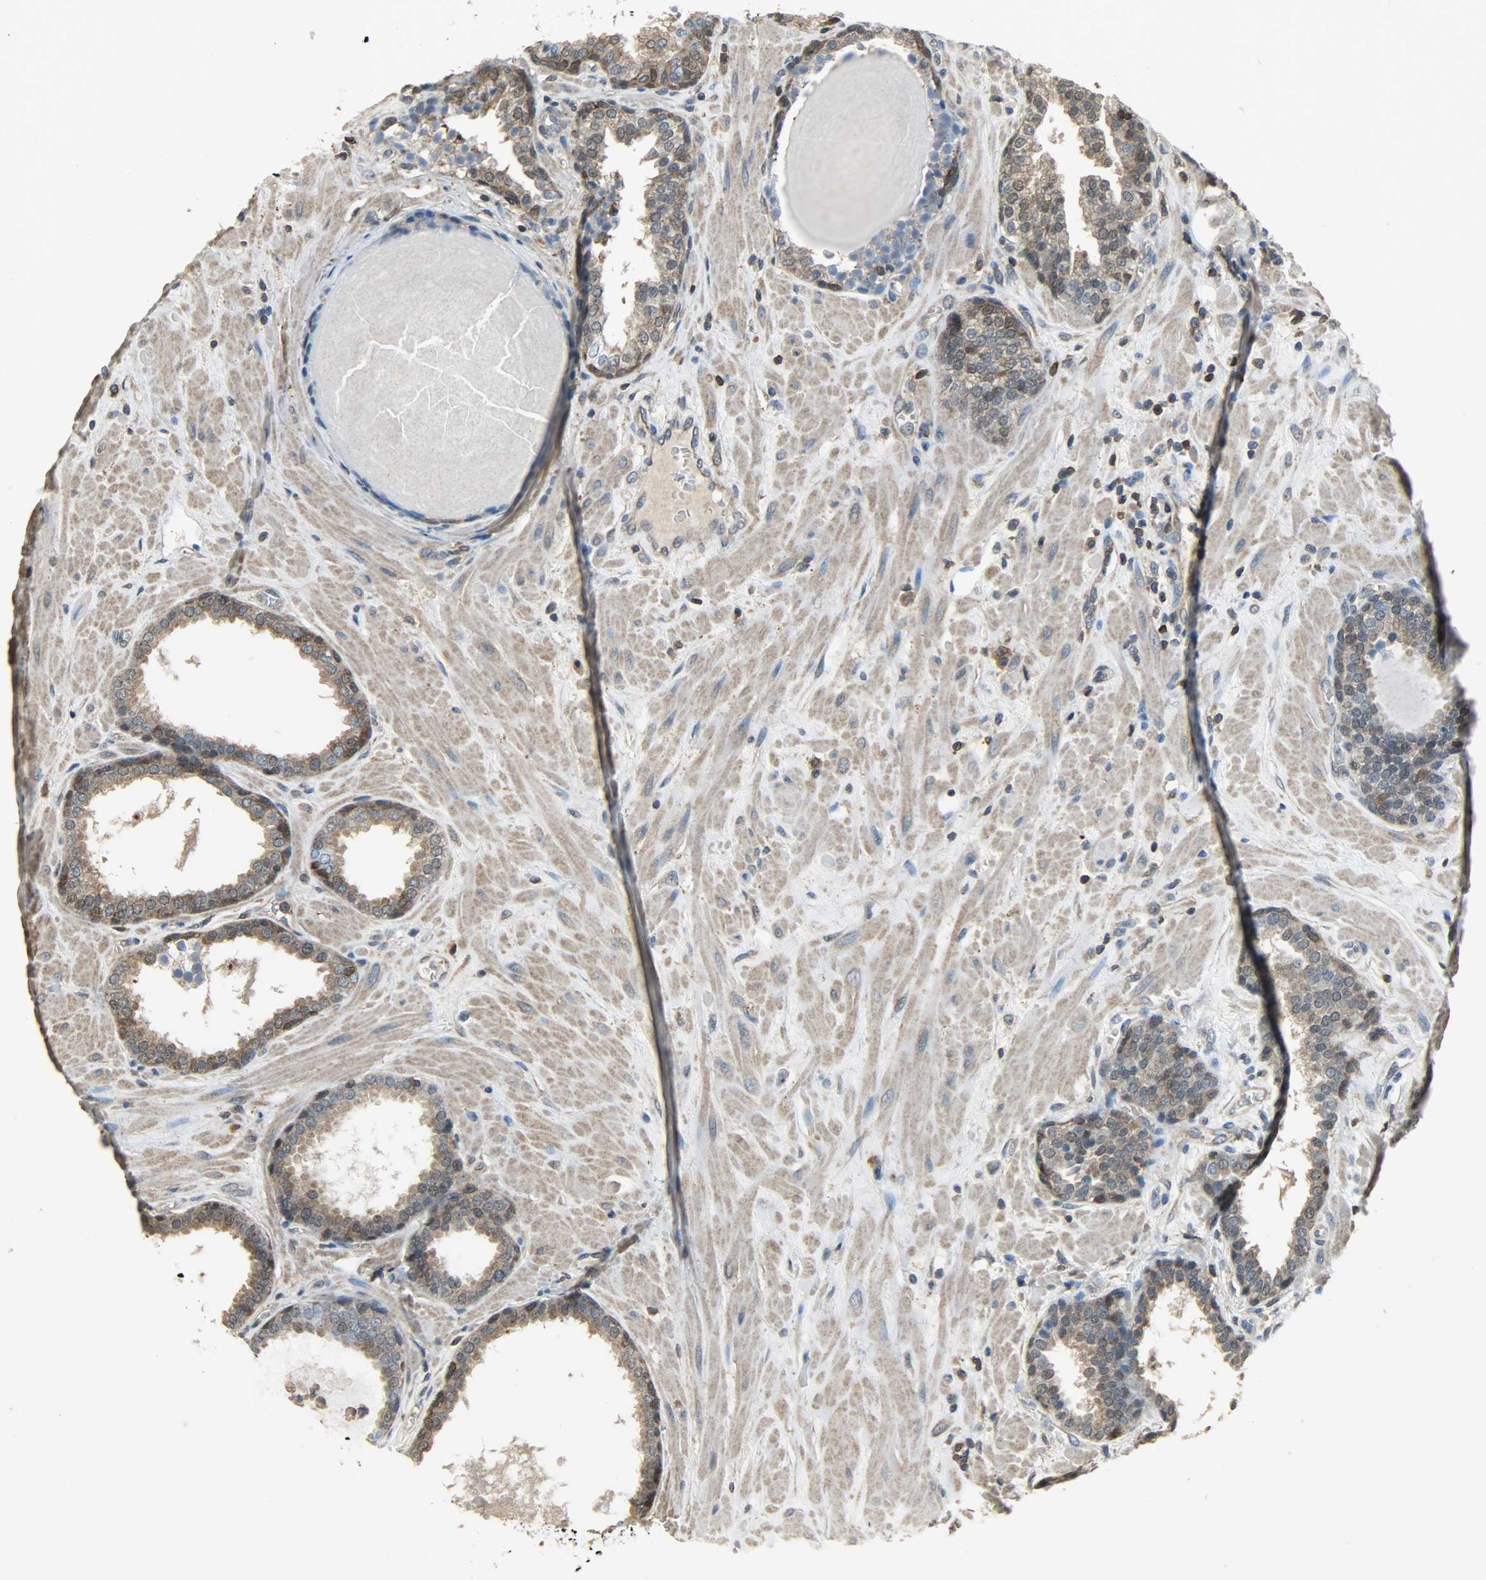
{"staining": {"intensity": "moderate", "quantity": ">75%", "location": "cytoplasmic/membranous,nuclear"}, "tissue": "prostate", "cell_type": "Glandular cells", "image_type": "normal", "snomed": [{"axis": "morphology", "description": "Normal tissue, NOS"}, {"axis": "topography", "description": "Prostate"}], "caption": "The immunohistochemical stain labels moderate cytoplasmic/membranous,nuclear staining in glandular cells of normal prostate. (DAB IHC with brightfield microscopy, high magnification).", "gene": "LDHB", "patient": {"sex": "male", "age": 51}}